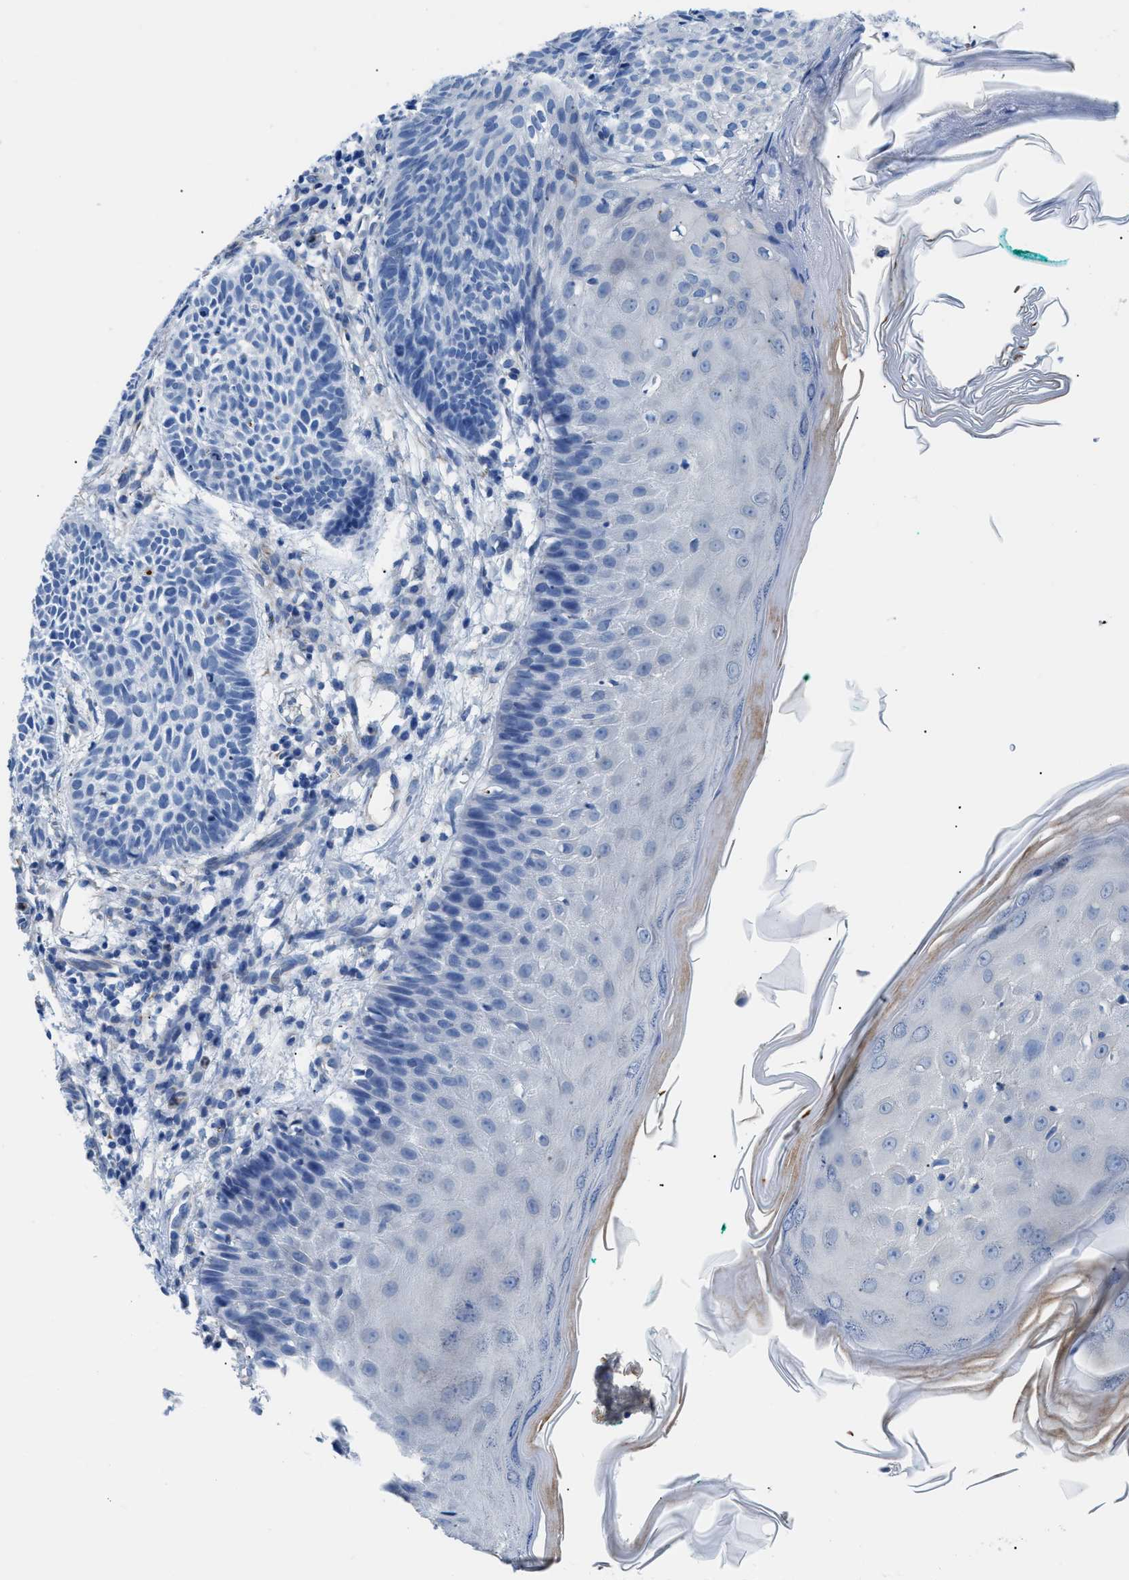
{"staining": {"intensity": "negative", "quantity": "none", "location": "none"}, "tissue": "skin cancer", "cell_type": "Tumor cells", "image_type": "cancer", "snomed": [{"axis": "morphology", "description": "Basal cell carcinoma"}, {"axis": "topography", "description": "Skin"}], "caption": "Tumor cells are negative for protein expression in human basal cell carcinoma (skin).", "gene": "ITPR1", "patient": {"sex": "male", "age": 60}}